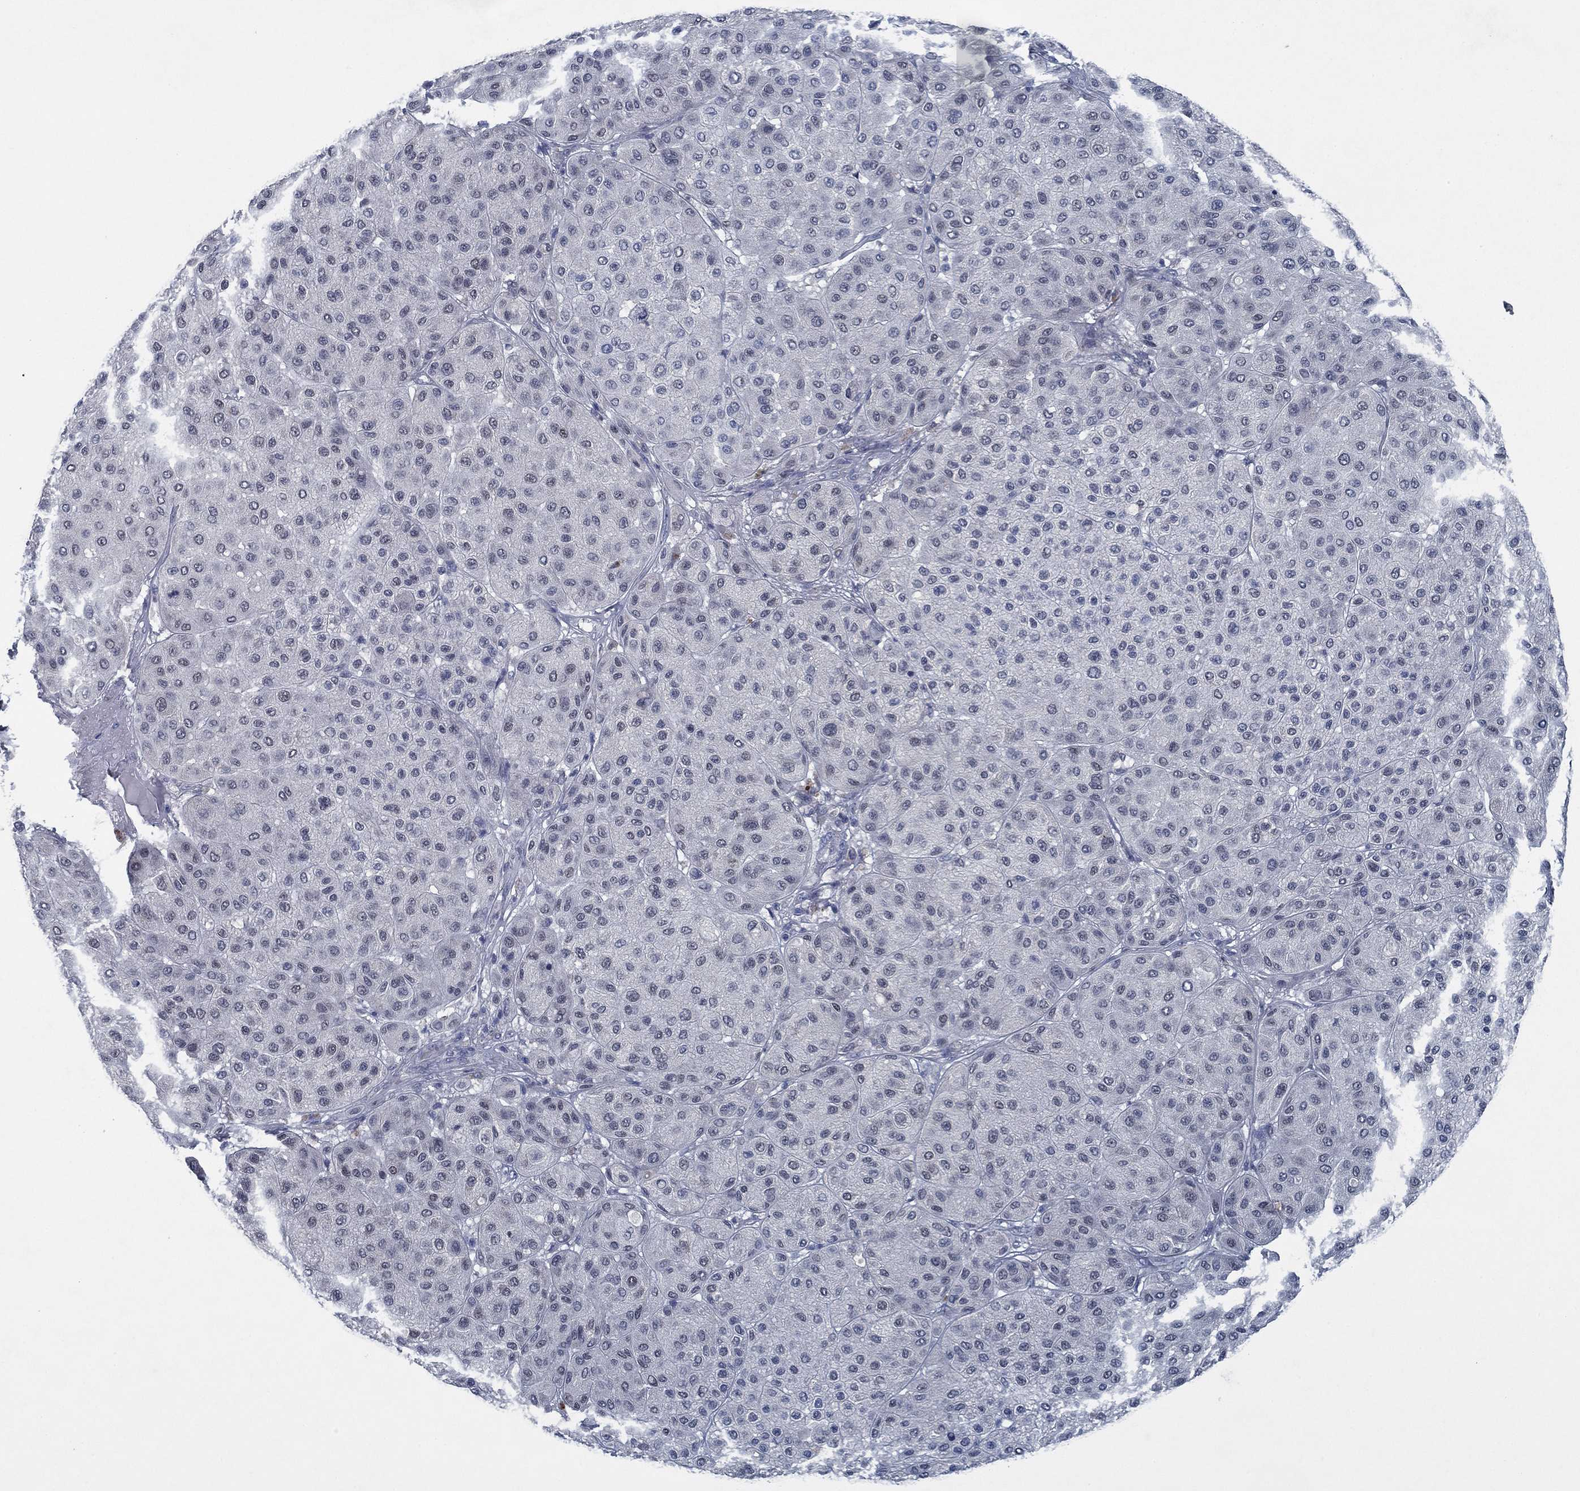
{"staining": {"intensity": "negative", "quantity": "none", "location": "none"}, "tissue": "melanoma", "cell_type": "Tumor cells", "image_type": "cancer", "snomed": [{"axis": "morphology", "description": "Malignant melanoma, Metastatic site"}, {"axis": "topography", "description": "Smooth muscle"}], "caption": "Malignant melanoma (metastatic site) stained for a protein using IHC demonstrates no staining tumor cells.", "gene": "PNMA8A", "patient": {"sex": "male", "age": 41}}